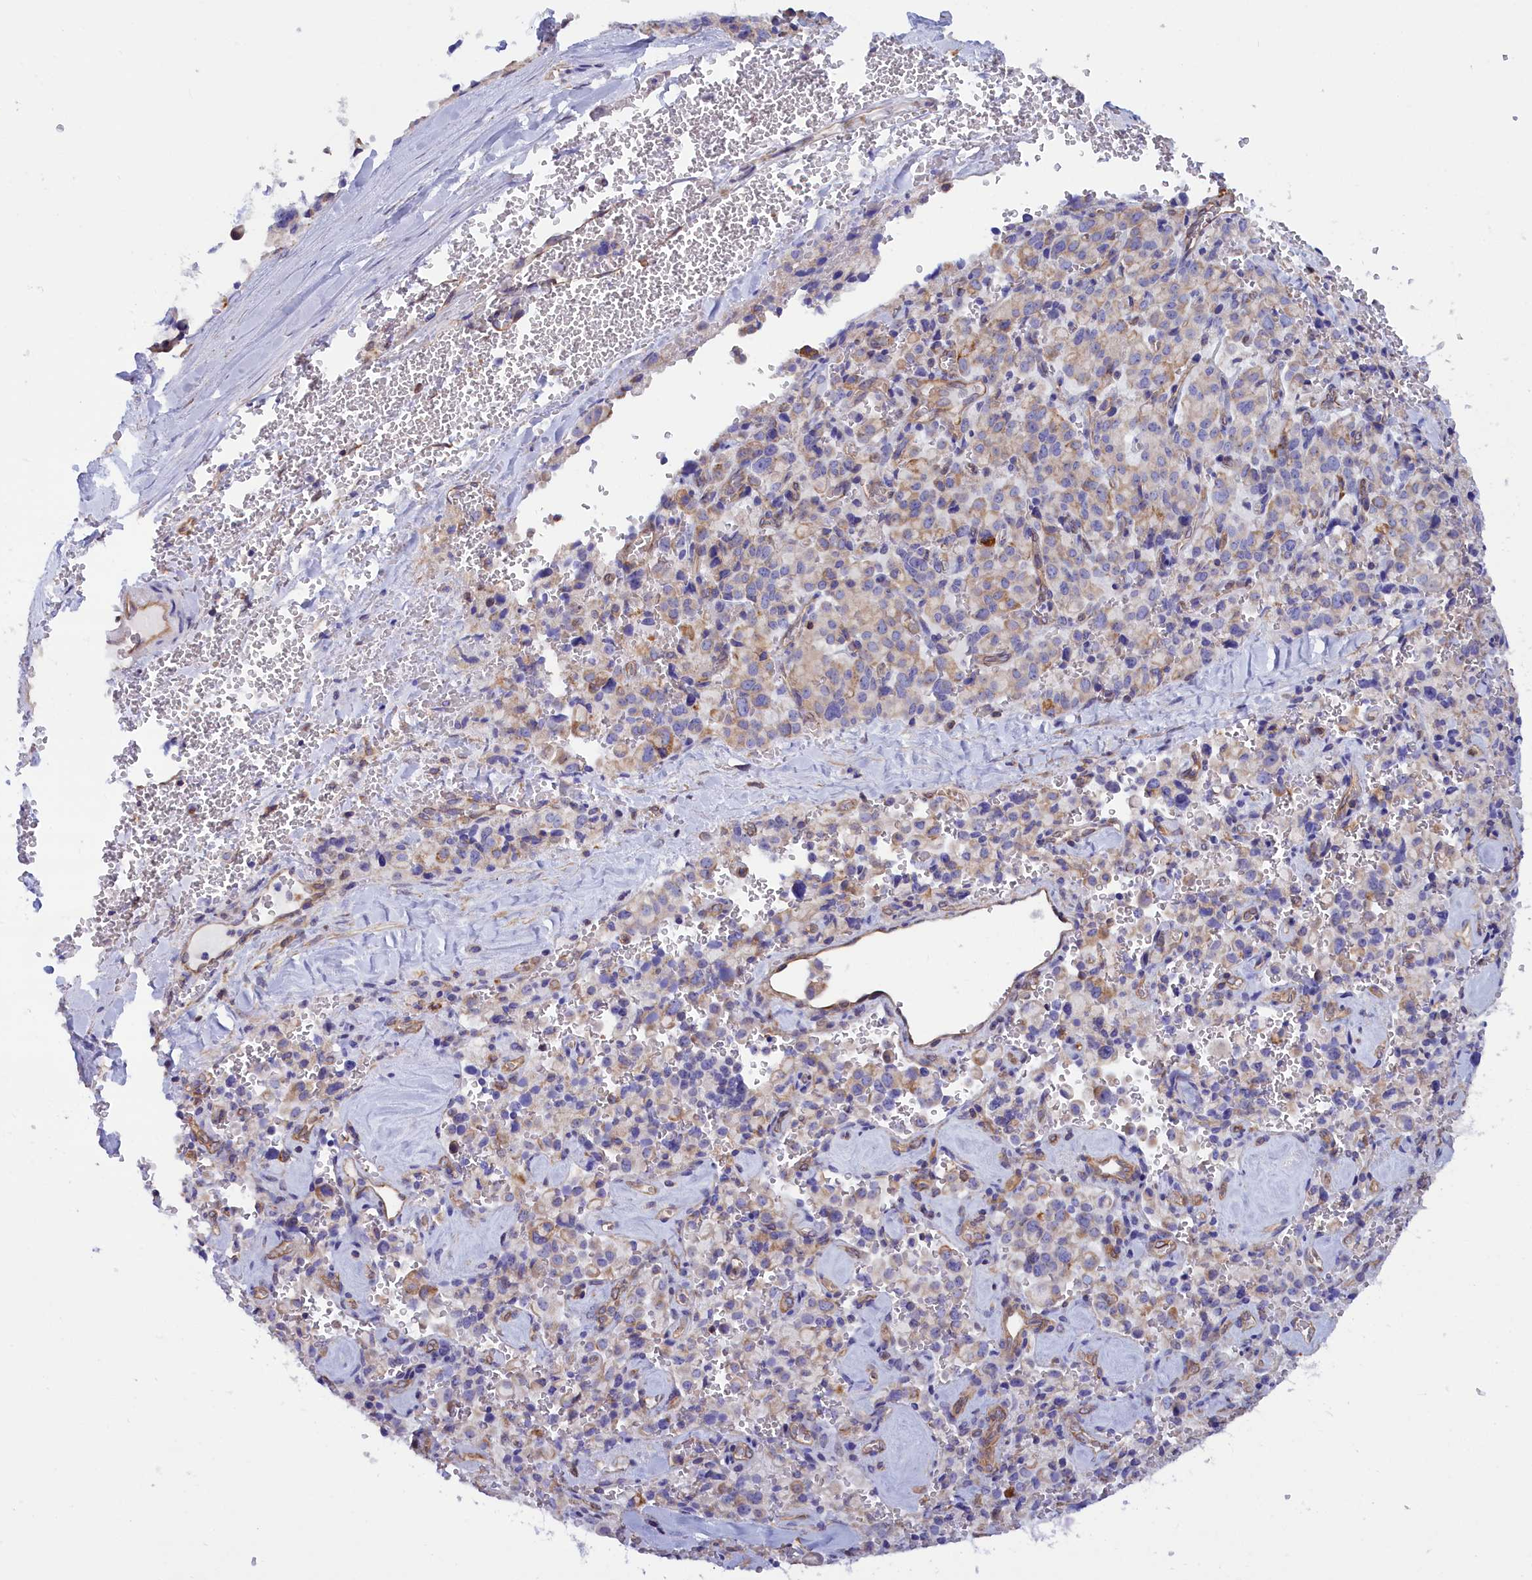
{"staining": {"intensity": "negative", "quantity": "none", "location": "none"}, "tissue": "pancreatic cancer", "cell_type": "Tumor cells", "image_type": "cancer", "snomed": [{"axis": "morphology", "description": "Adenocarcinoma, NOS"}, {"axis": "topography", "description": "Pancreas"}], "caption": "A histopathology image of human adenocarcinoma (pancreatic) is negative for staining in tumor cells.", "gene": "ABCC12", "patient": {"sex": "male", "age": 65}}